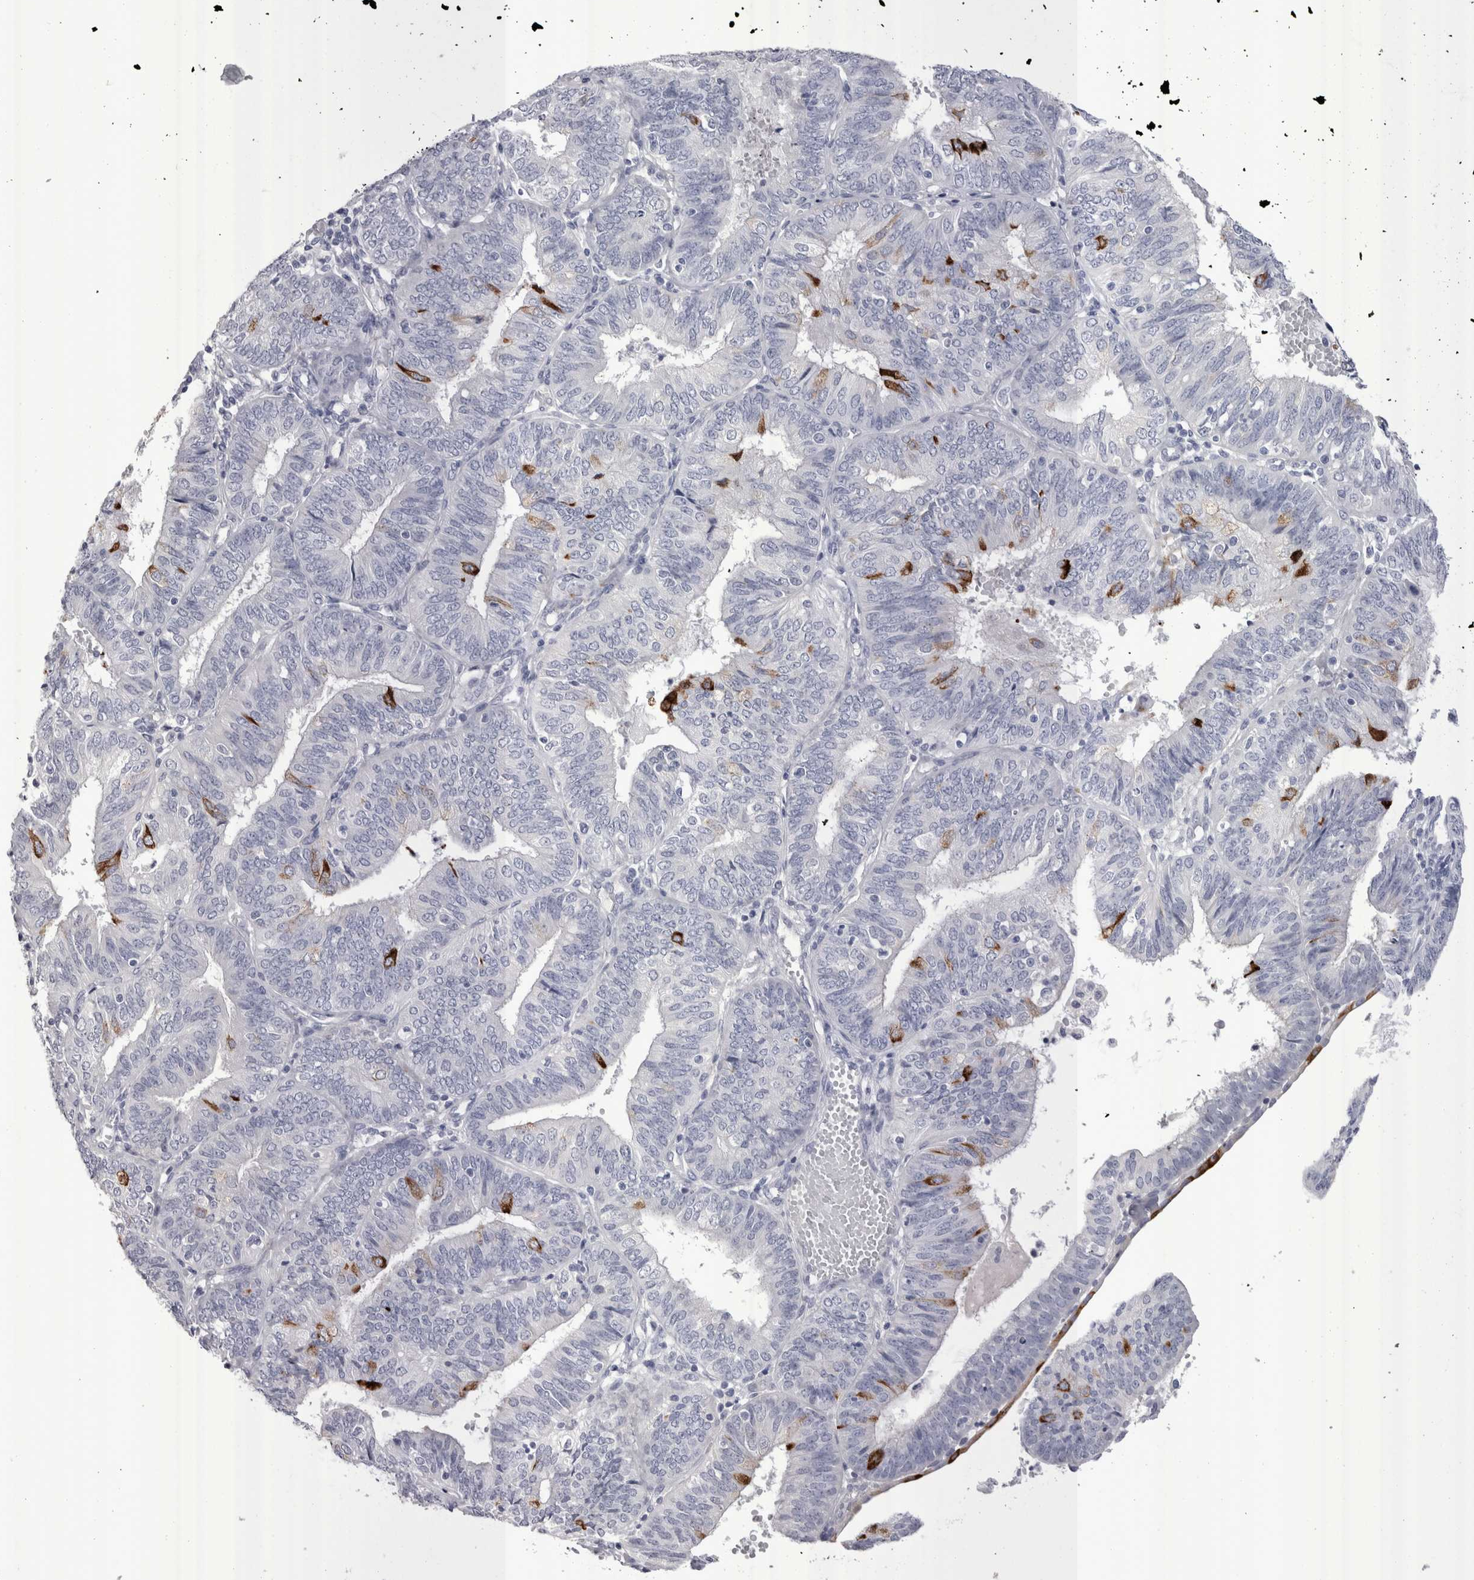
{"staining": {"intensity": "strong", "quantity": "<25%", "location": "cytoplasmic/membranous"}, "tissue": "endometrial cancer", "cell_type": "Tumor cells", "image_type": "cancer", "snomed": [{"axis": "morphology", "description": "Adenocarcinoma, NOS"}, {"axis": "topography", "description": "Endometrium"}], "caption": "Protein analysis of adenocarcinoma (endometrial) tissue exhibits strong cytoplasmic/membranous expression in about <25% of tumor cells.", "gene": "PWP2", "patient": {"sex": "female", "age": 58}}